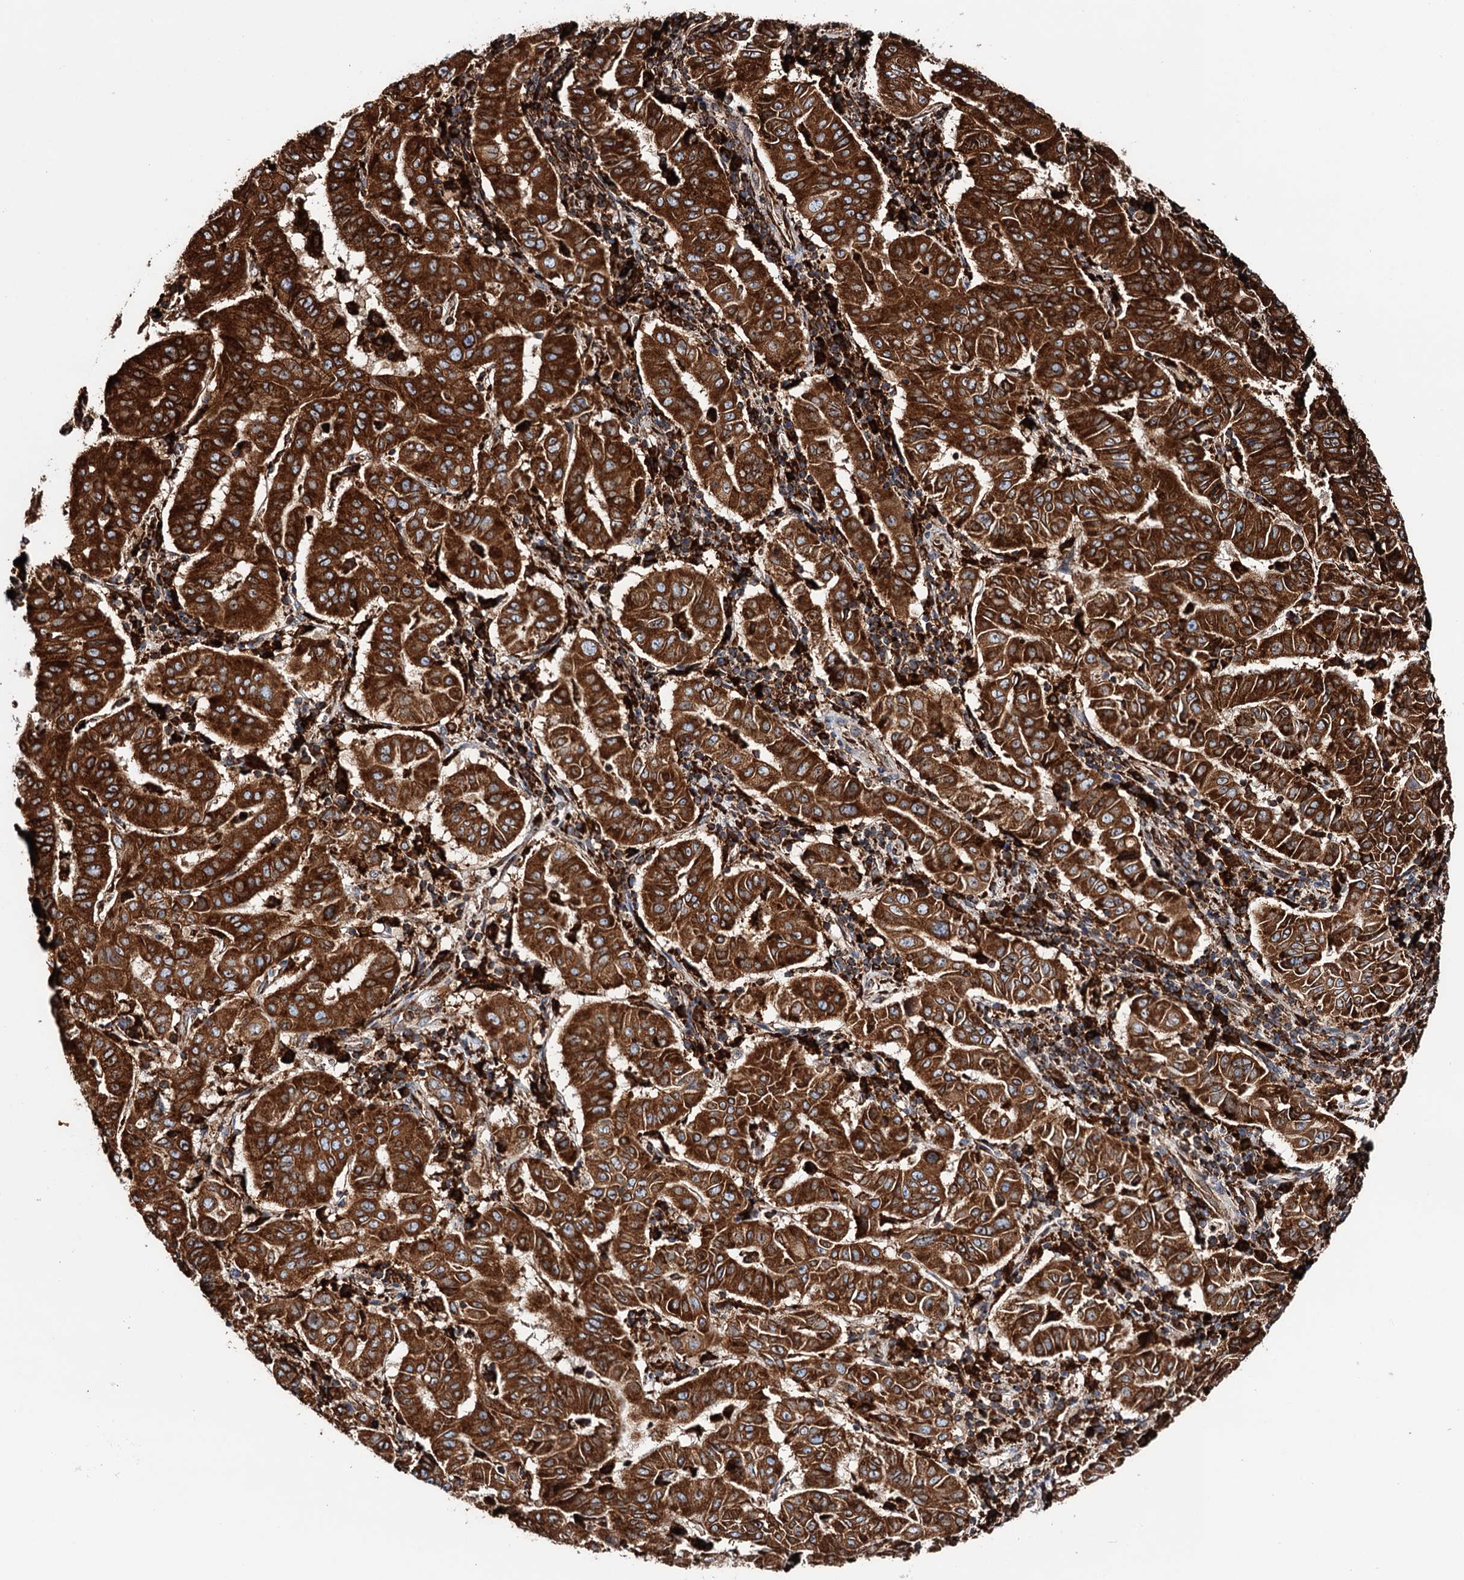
{"staining": {"intensity": "strong", "quantity": ">75%", "location": "cytoplasmic/membranous"}, "tissue": "pancreatic cancer", "cell_type": "Tumor cells", "image_type": "cancer", "snomed": [{"axis": "morphology", "description": "Adenocarcinoma, NOS"}, {"axis": "topography", "description": "Pancreas"}], "caption": "The image reveals a brown stain indicating the presence of a protein in the cytoplasmic/membranous of tumor cells in pancreatic adenocarcinoma.", "gene": "ERP29", "patient": {"sex": "male", "age": 63}}